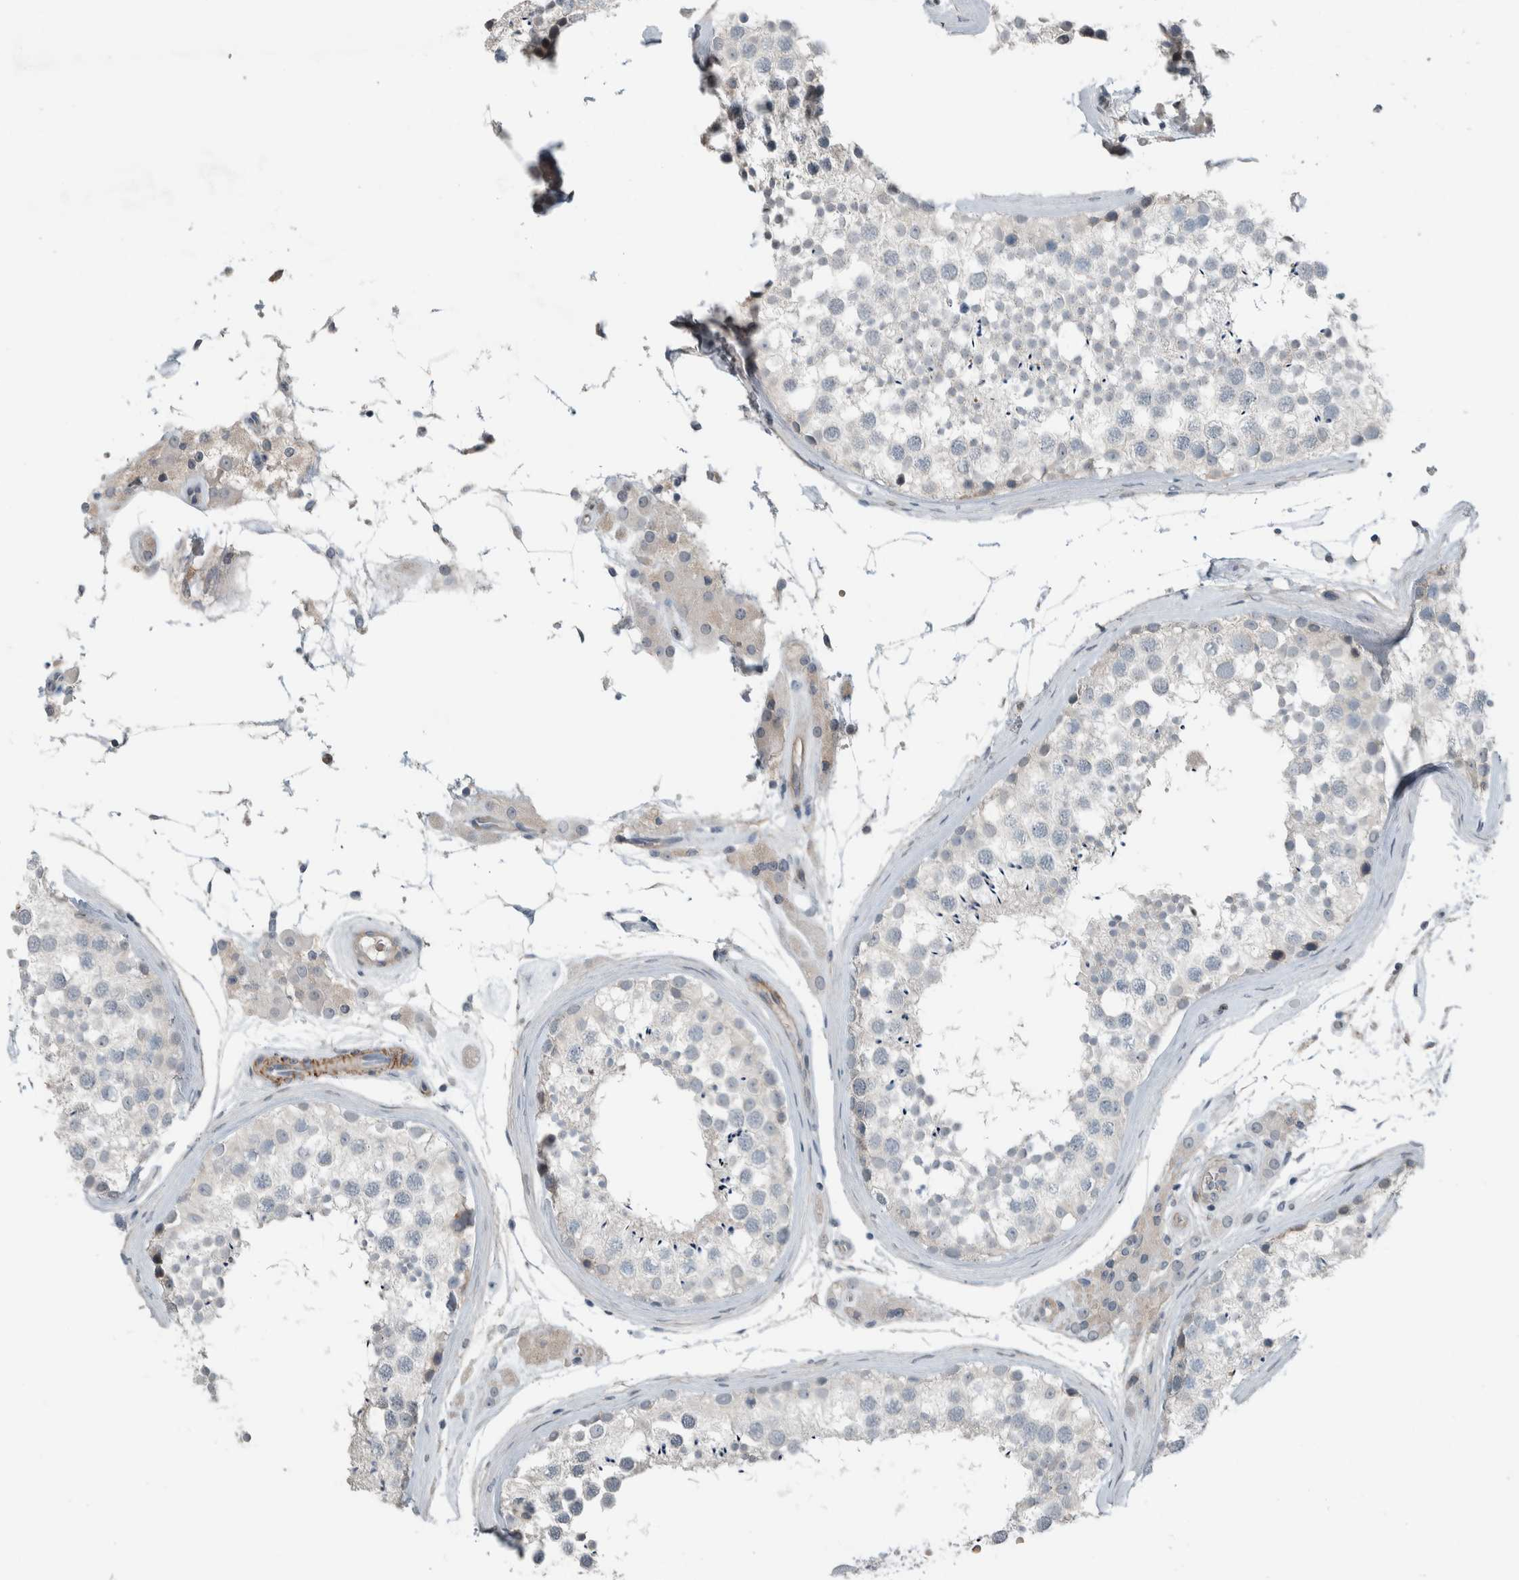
{"staining": {"intensity": "negative", "quantity": "none", "location": "none"}, "tissue": "testis", "cell_type": "Cells in seminiferous ducts", "image_type": "normal", "snomed": [{"axis": "morphology", "description": "Normal tissue, NOS"}, {"axis": "topography", "description": "Testis"}], "caption": "An IHC histopathology image of benign testis is shown. There is no staining in cells in seminiferous ducts of testis.", "gene": "JADE2", "patient": {"sex": "male", "age": 46}}